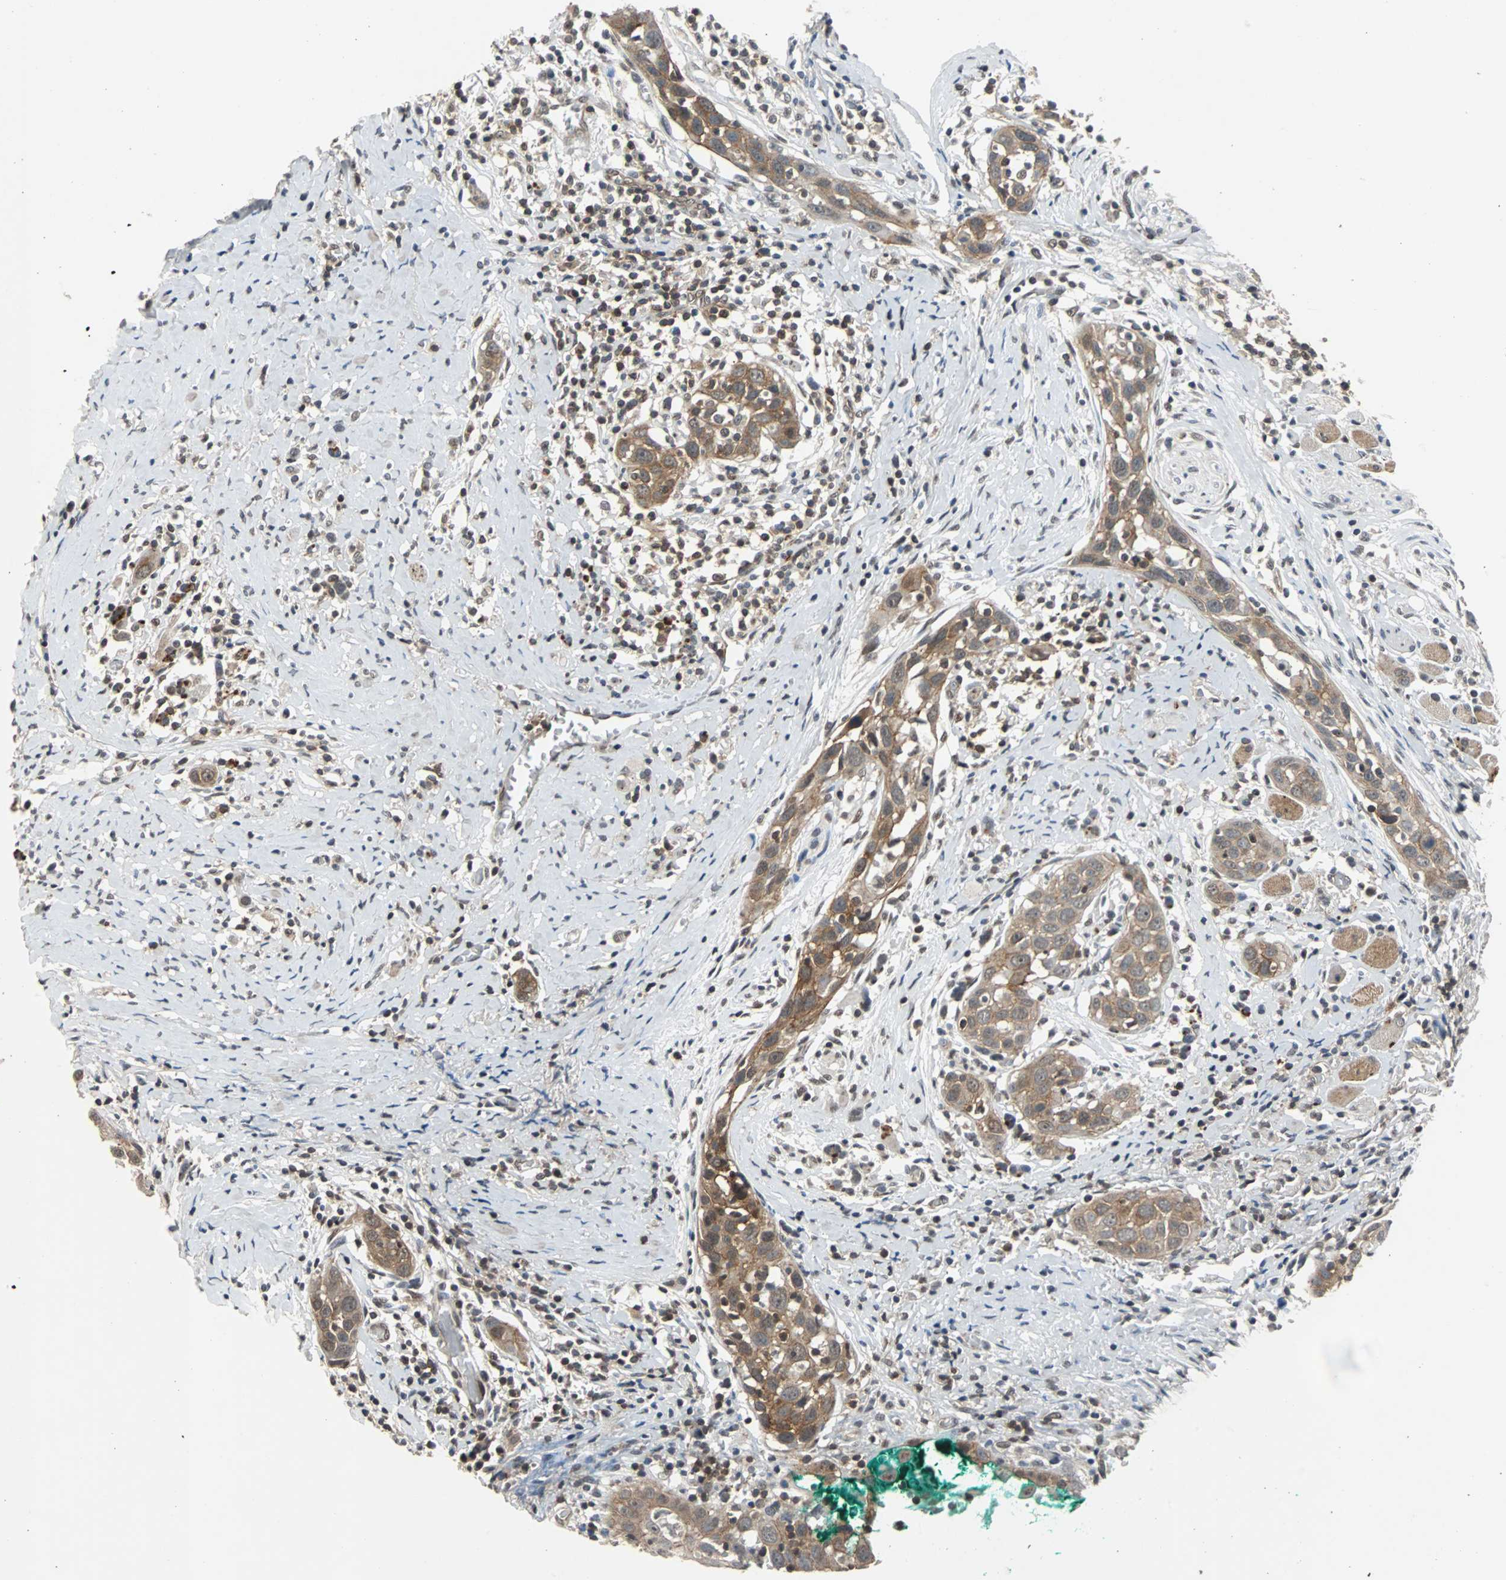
{"staining": {"intensity": "weak", "quantity": ">75%", "location": "cytoplasmic/membranous"}, "tissue": "head and neck cancer", "cell_type": "Tumor cells", "image_type": "cancer", "snomed": [{"axis": "morphology", "description": "Normal tissue, NOS"}, {"axis": "morphology", "description": "Squamous cell carcinoma, NOS"}, {"axis": "topography", "description": "Oral tissue"}, {"axis": "topography", "description": "Head-Neck"}], "caption": "Protein staining of squamous cell carcinoma (head and neck) tissue shows weak cytoplasmic/membranous expression in approximately >75% of tumor cells. The staining was performed using DAB, with brown indicating positive protein expression. Nuclei are stained blue with hematoxylin.", "gene": "LSR", "patient": {"sex": "female", "age": 50}}